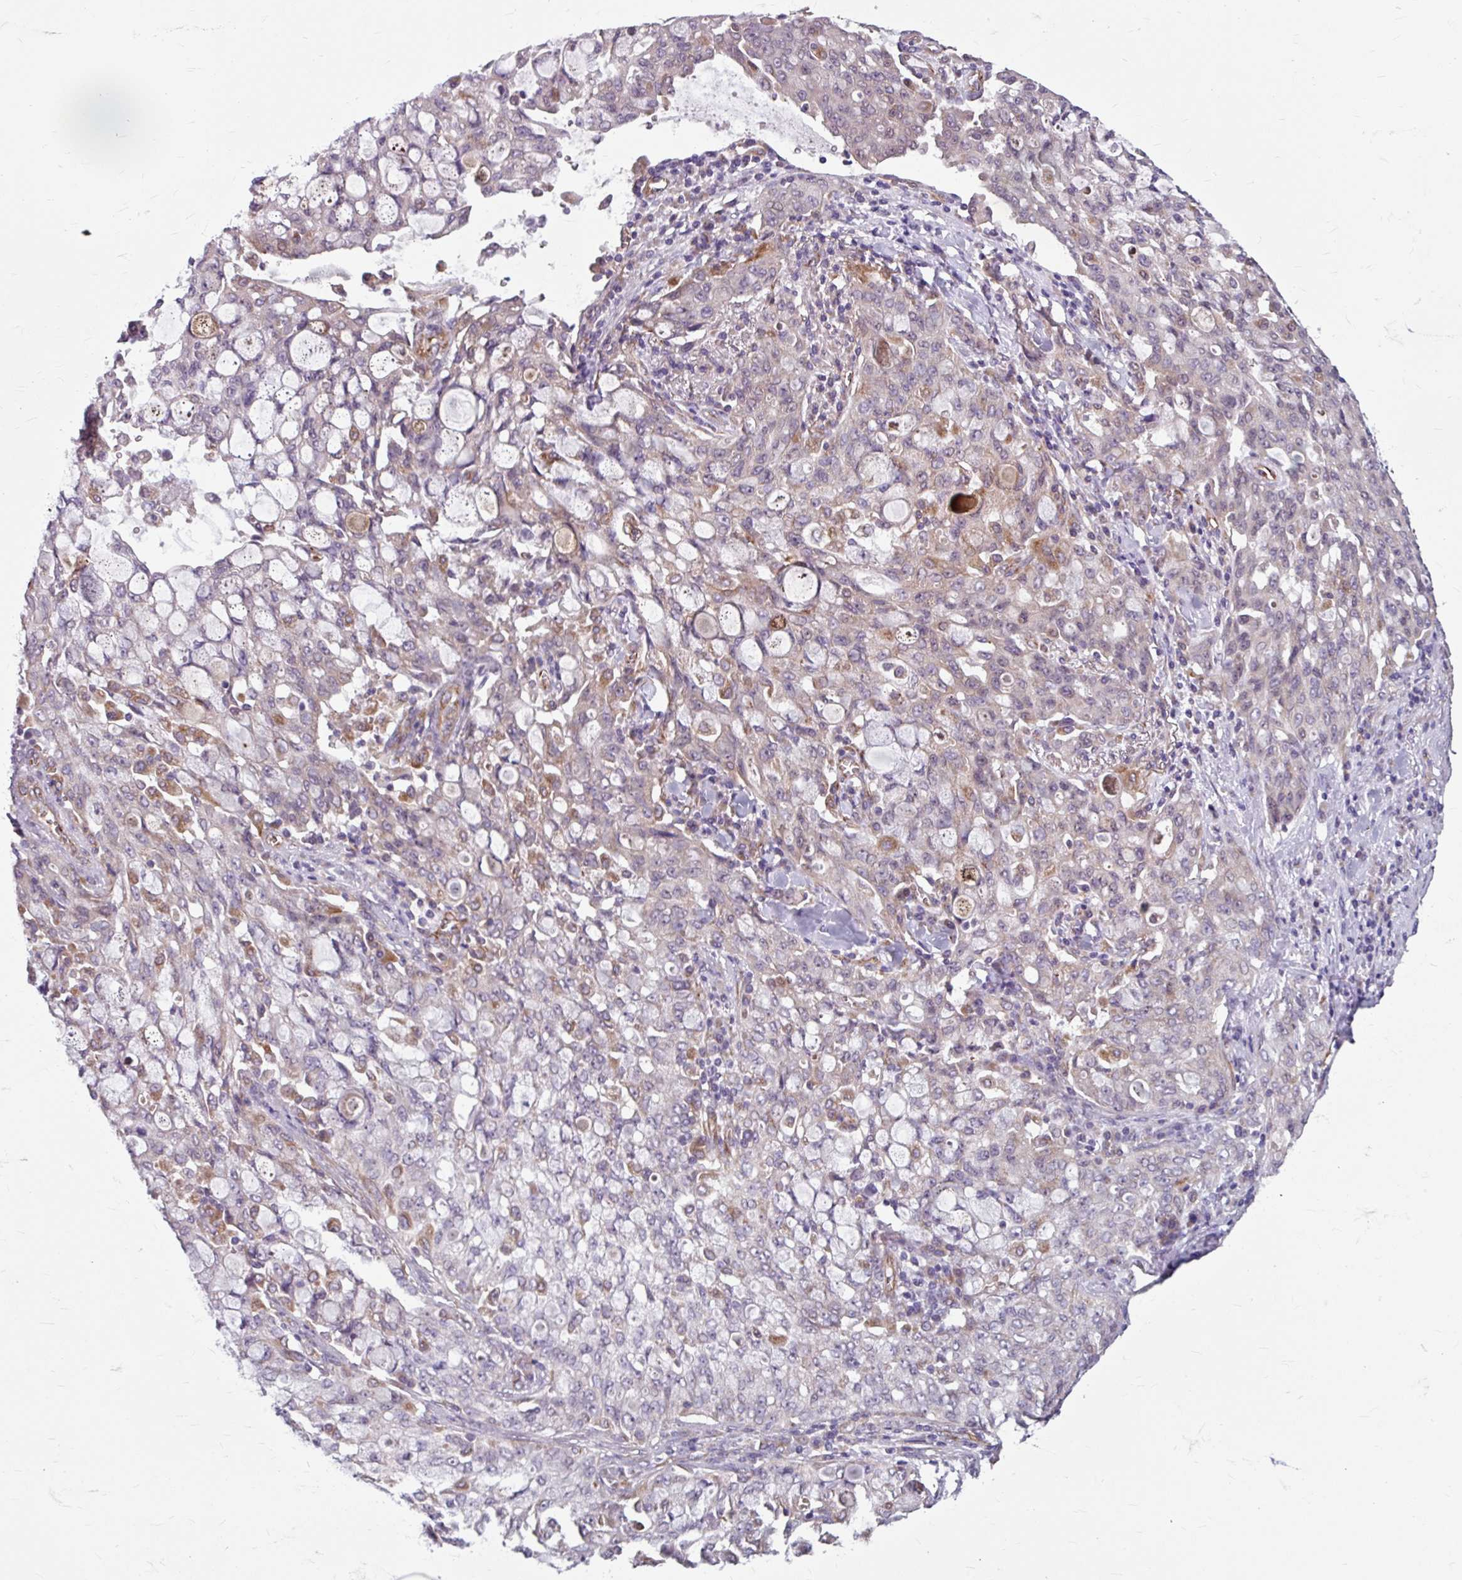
{"staining": {"intensity": "moderate", "quantity": "<25%", "location": "cytoplasmic/membranous"}, "tissue": "lung cancer", "cell_type": "Tumor cells", "image_type": "cancer", "snomed": [{"axis": "morphology", "description": "Adenocarcinoma, NOS"}, {"axis": "topography", "description": "Lung"}], "caption": "Moderate cytoplasmic/membranous positivity for a protein is identified in approximately <25% of tumor cells of adenocarcinoma (lung) using immunohistochemistry.", "gene": "DAAM2", "patient": {"sex": "female", "age": 44}}